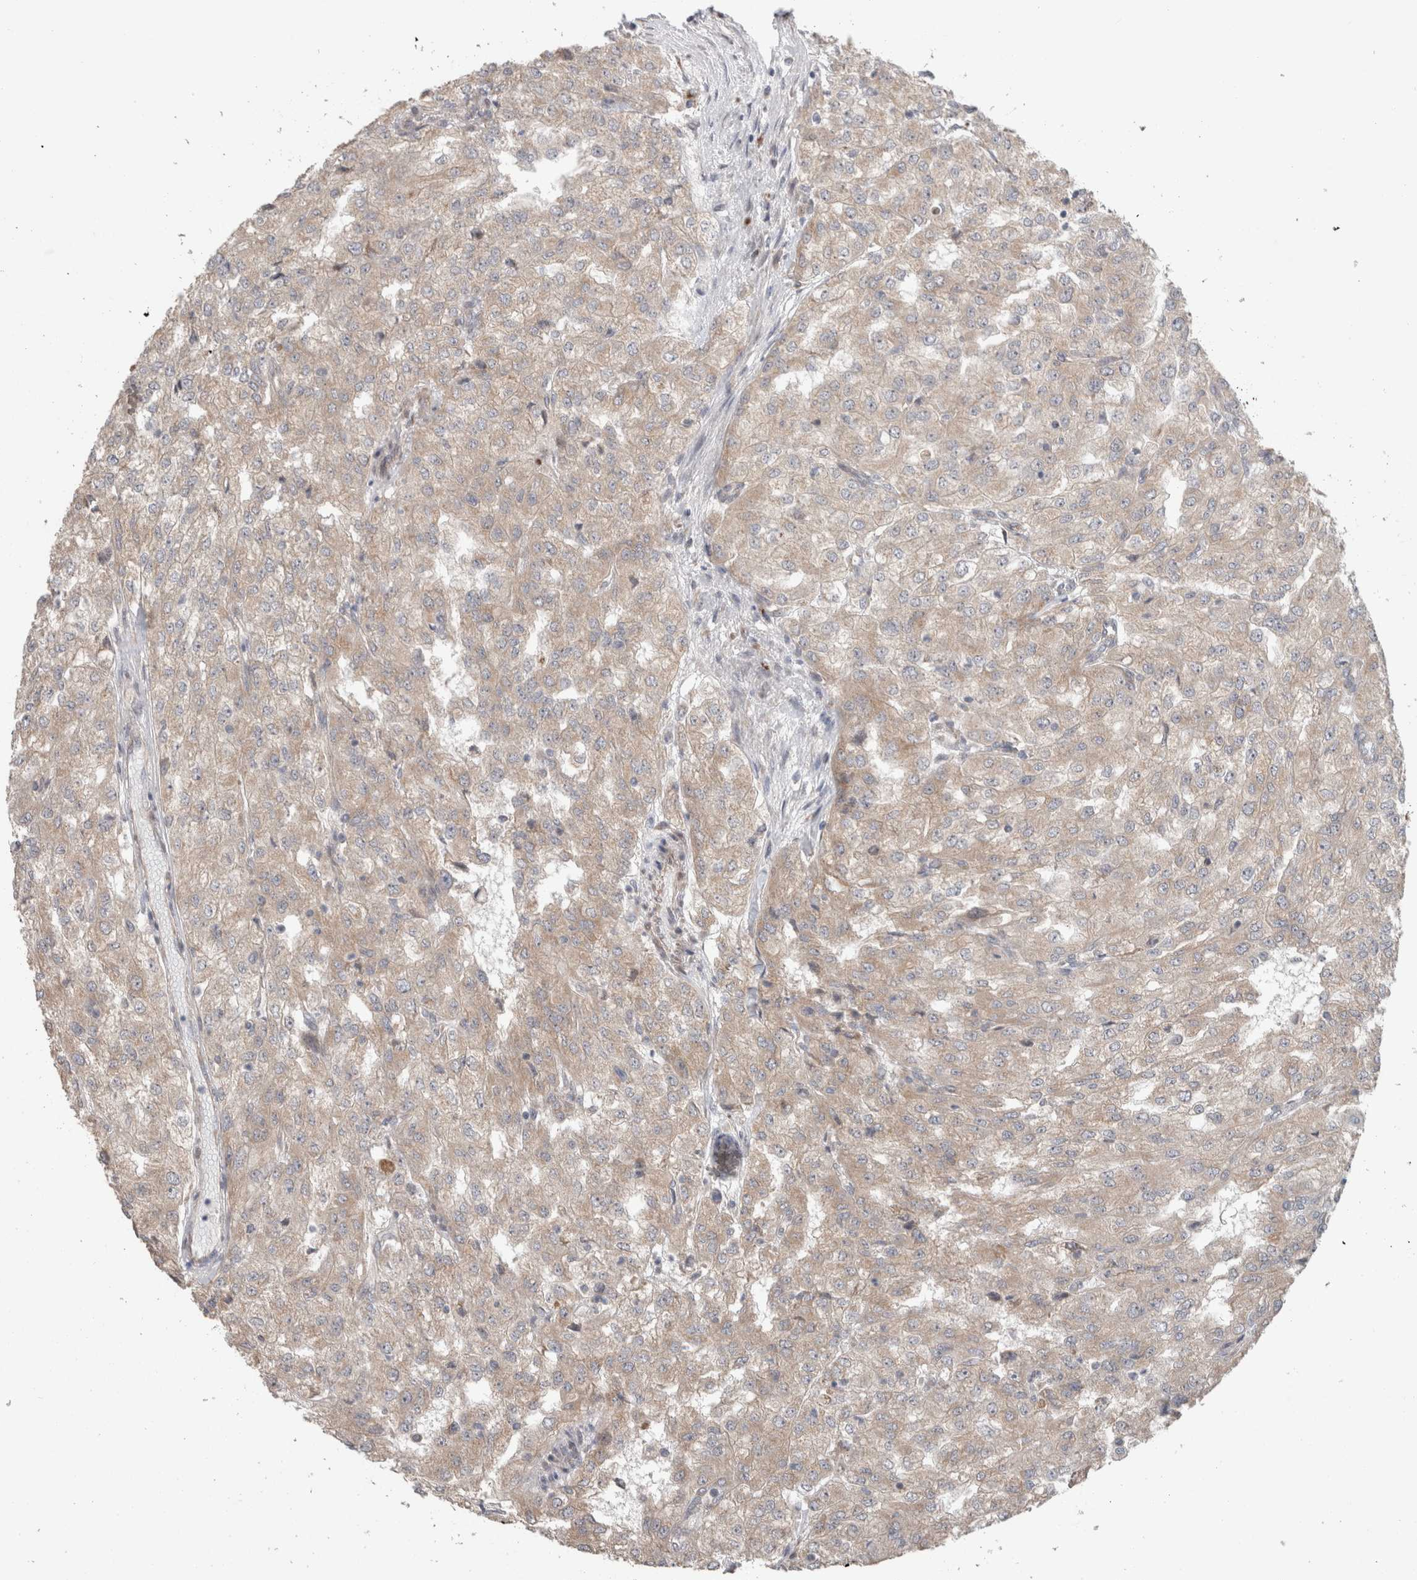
{"staining": {"intensity": "weak", "quantity": "25%-75%", "location": "cytoplasmic/membranous"}, "tissue": "renal cancer", "cell_type": "Tumor cells", "image_type": "cancer", "snomed": [{"axis": "morphology", "description": "Adenocarcinoma, NOS"}, {"axis": "topography", "description": "Kidney"}], "caption": "Renal cancer stained with a protein marker reveals weak staining in tumor cells.", "gene": "TRIM5", "patient": {"sex": "female", "age": 54}}